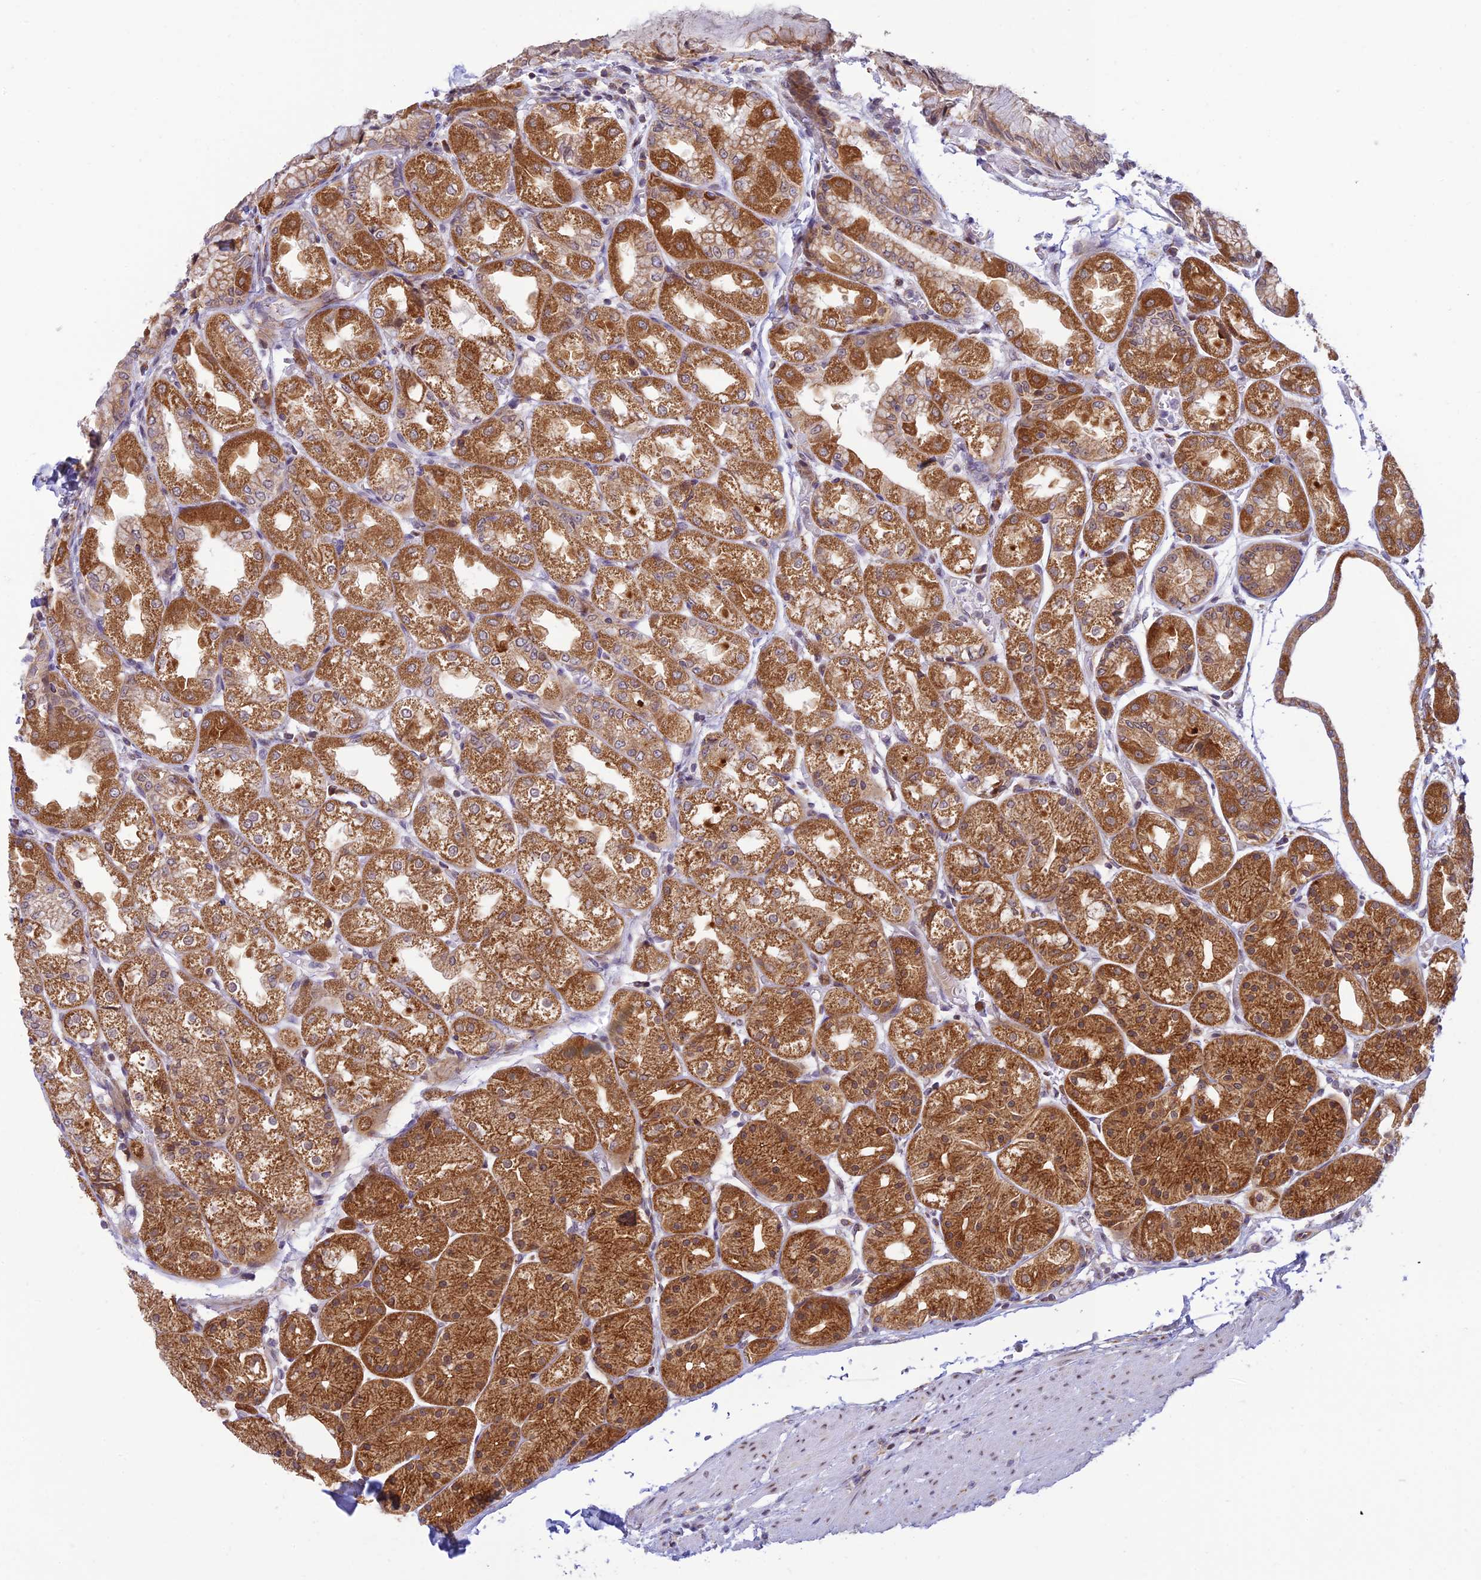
{"staining": {"intensity": "strong", "quantity": ">75%", "location": "cytoplasmic/membranous"}, "tissue": "stomach", "cell_type": "Glandular cells", "image_type": "normal", "snomed": [{"axis": "morphology", "description": "Normal tissue, NOS"}, {"axis": "topography", "description": "Stomach, upper"}], "caption": "IHC (DAB (3,3'-diaminobenzidine)) staining of normal stomach displays strong cytoplasmic/membranous protein expression in about >75% of glandular cells.", "gene": "HOOK2", "patient": {"sex": "male", "age": 72}}